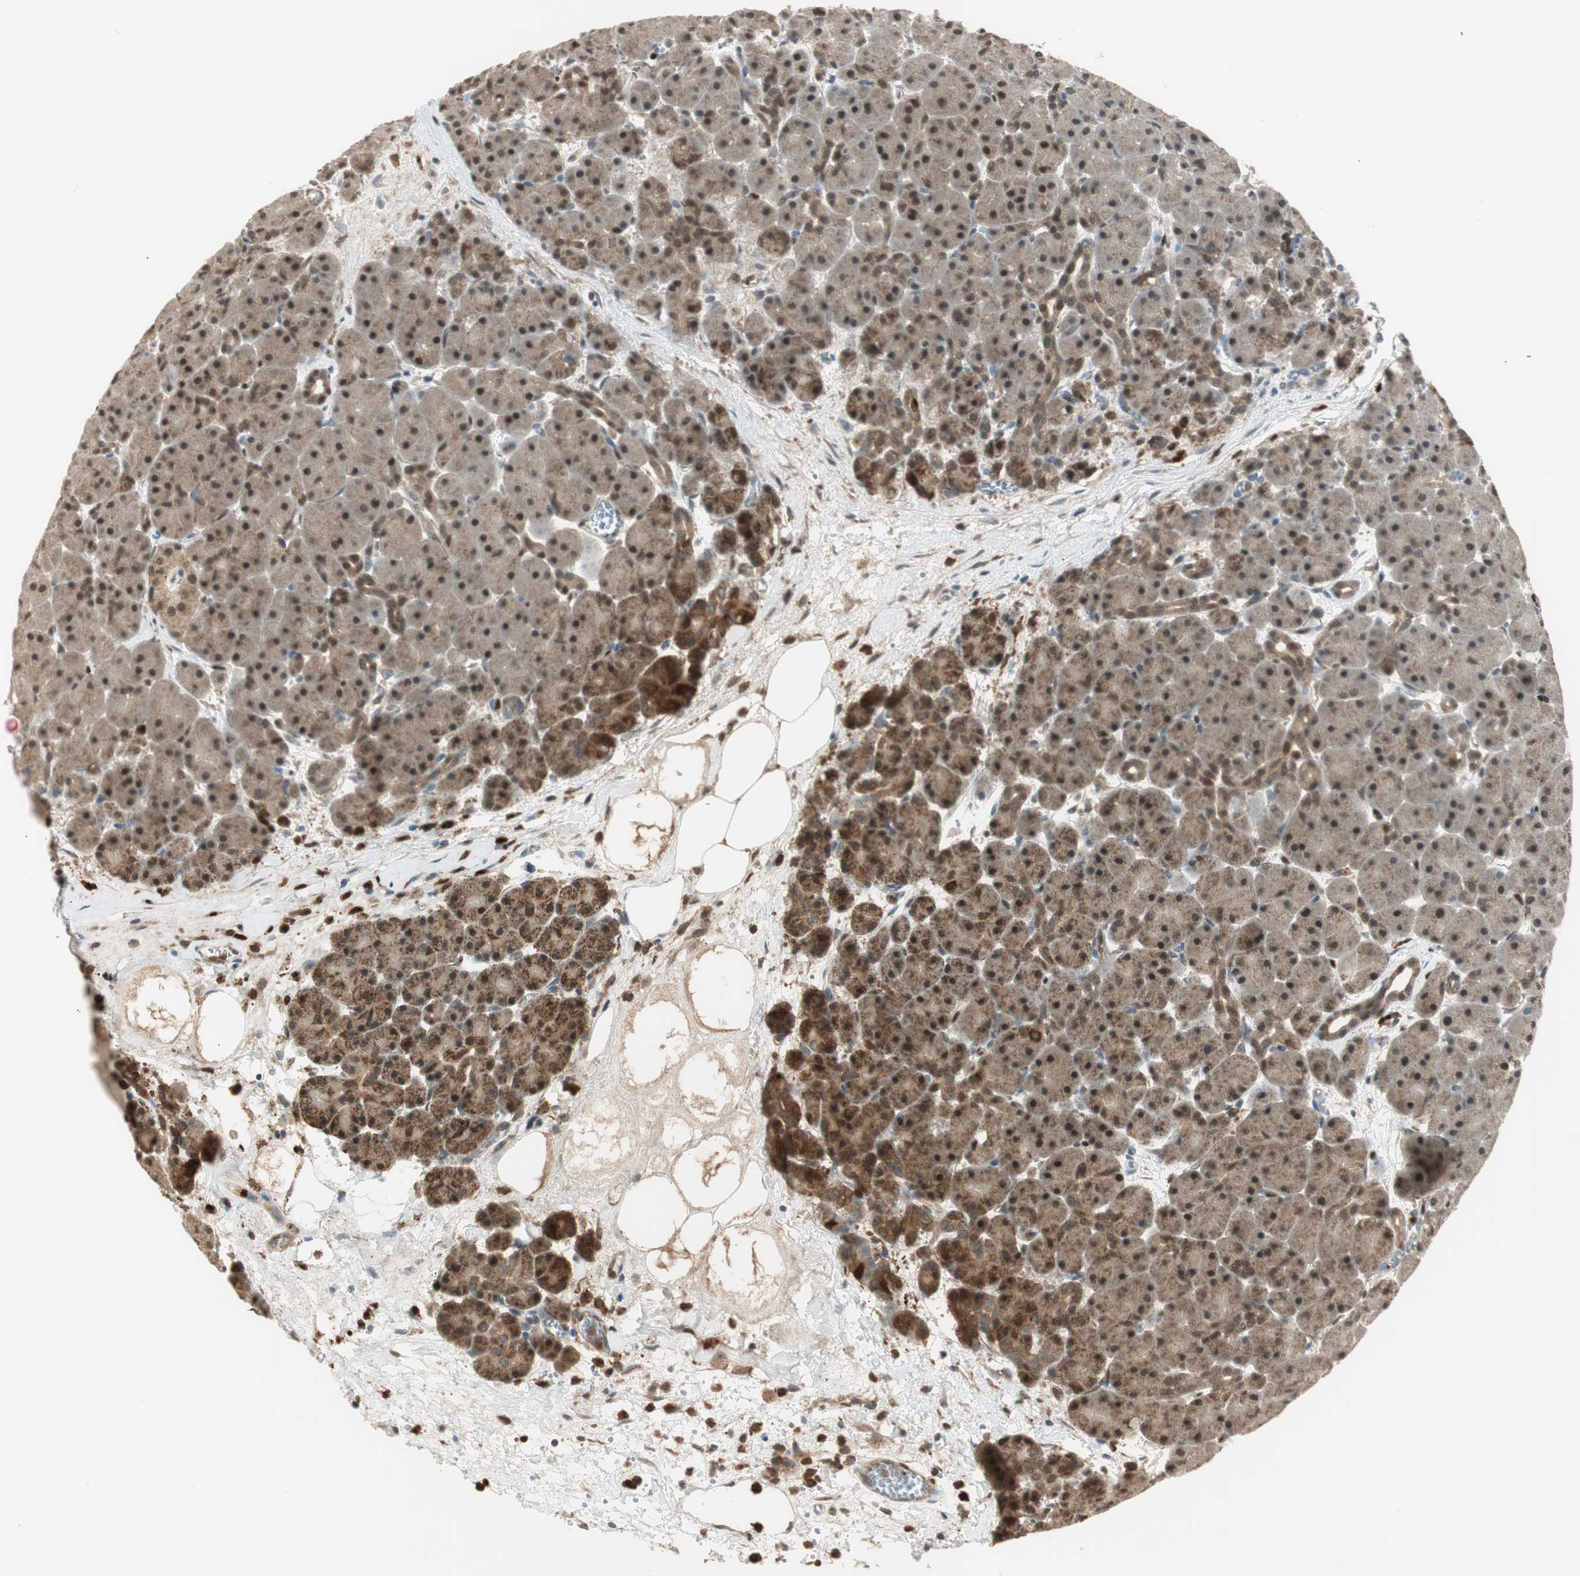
{"staining": {"intensity": "moderate", "quantity": ">75%", "location": "cytoplasmic/membranous,nuclear"}, "tissue": "pancreas", "cell_type": "Exocrine glandular cells", "image_type": "normal", "snomed": [{"axis": "morphology", "description": "Normal tissue, NOS"}, {"axis": "topography", "description": "Pancreas"}], "caption": "The micrograph reveals immunohistochemical staining of normal pancreas. There is moderate cytoplasmic/membranous,nuclear positivity is present in about >75% of exocrine glandular cells.", "gene": "LTA4H", "patient": {"sex": "male", "age": 66}}